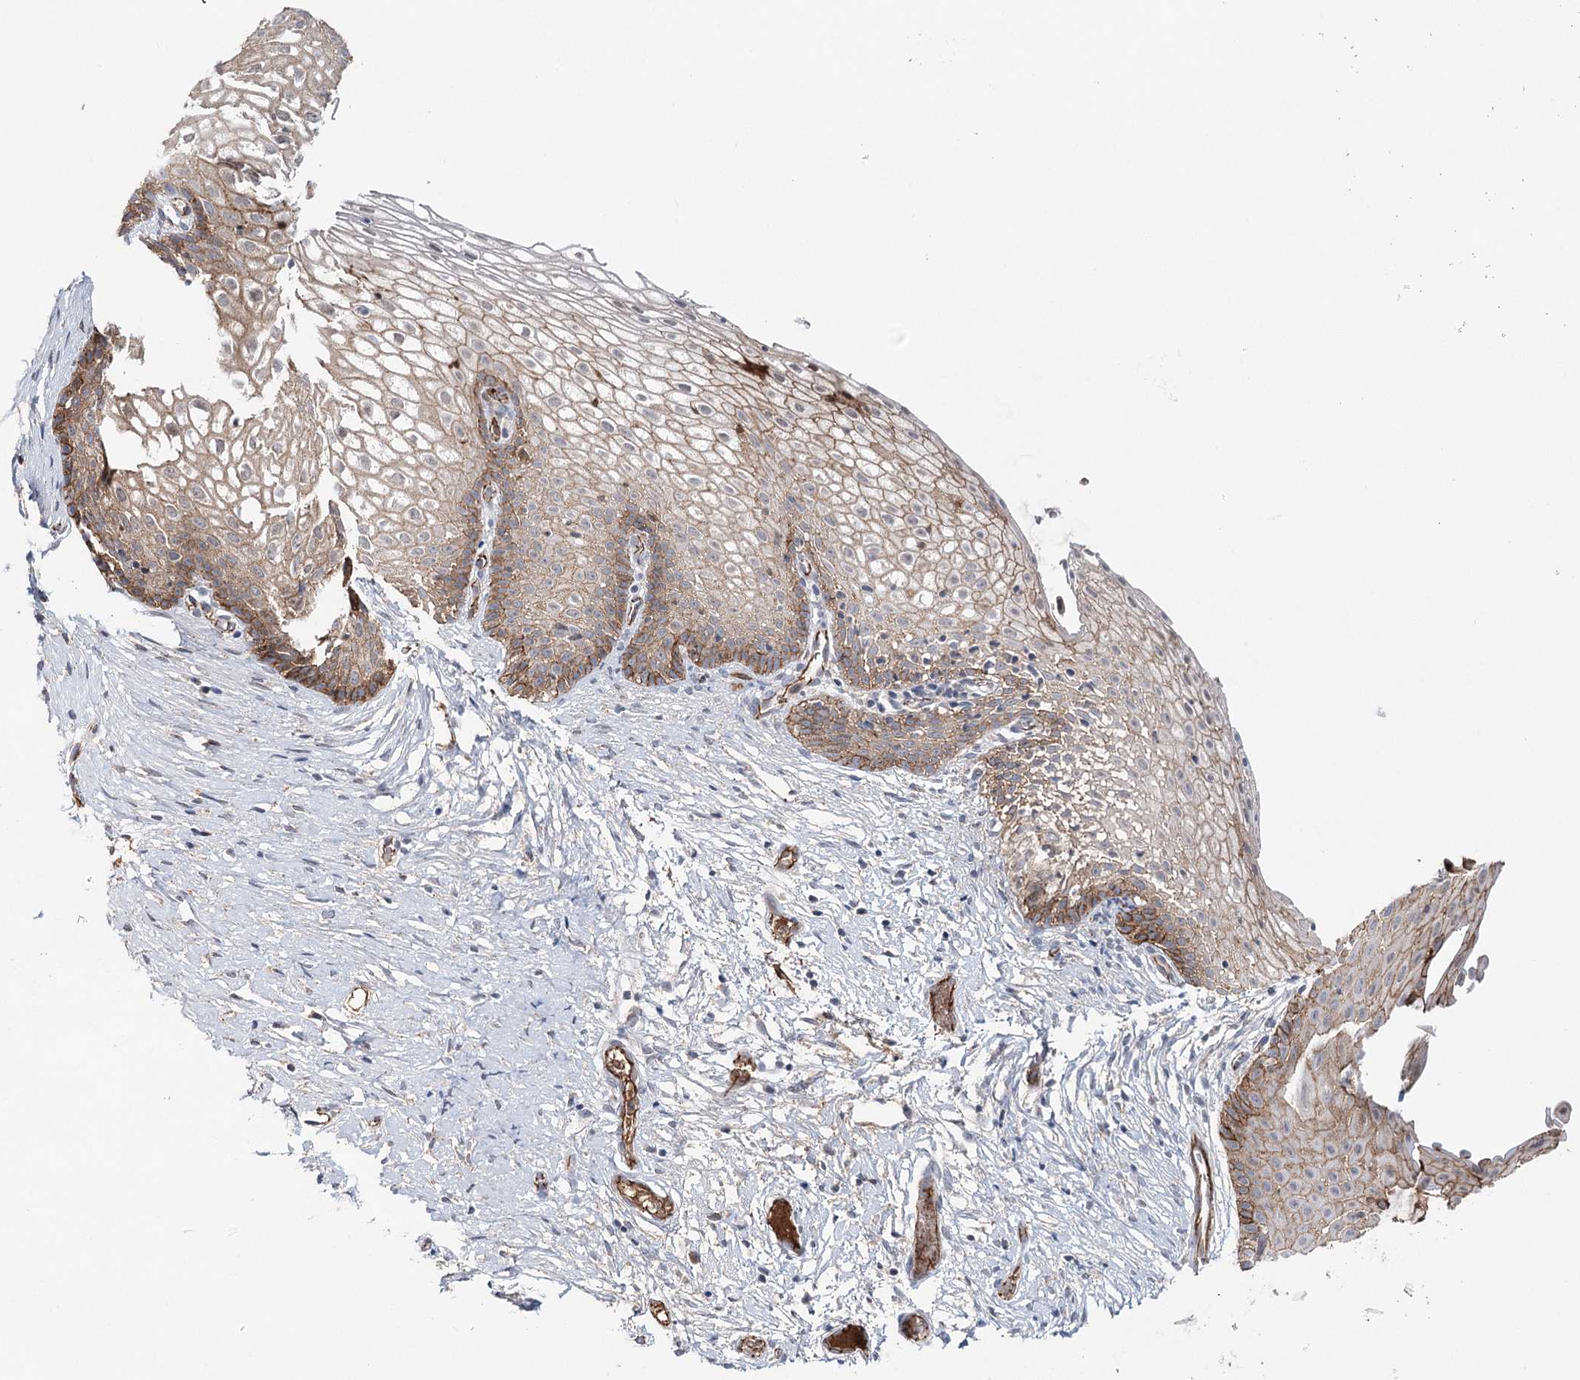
{"staining": {"intensity": "strong", "quantity": ">75%", "location": "cytoplasmic/membranous"}, "tissue": "cervix", "cell_type": "Glandular cells", "image_type": "normal", "snomed": [{"axis": "morphology", "description": "Normal tissue, NOS"}, {"axis": "topography", "description": "Cervix"}], "caption": "High-power microscopy captured an immunohistochemistry photomicrograph of unremarkable cervix, revealing strong cytoplasmic/membranous staining in about >75% of glandular cells. The protein of interest is stained brown, and the nuclei are stained in blue (DAB IHC with brightfield microscopy, high magnification).", "gene": "PKP4", "patient": {"sex": "female", "age": 33}}